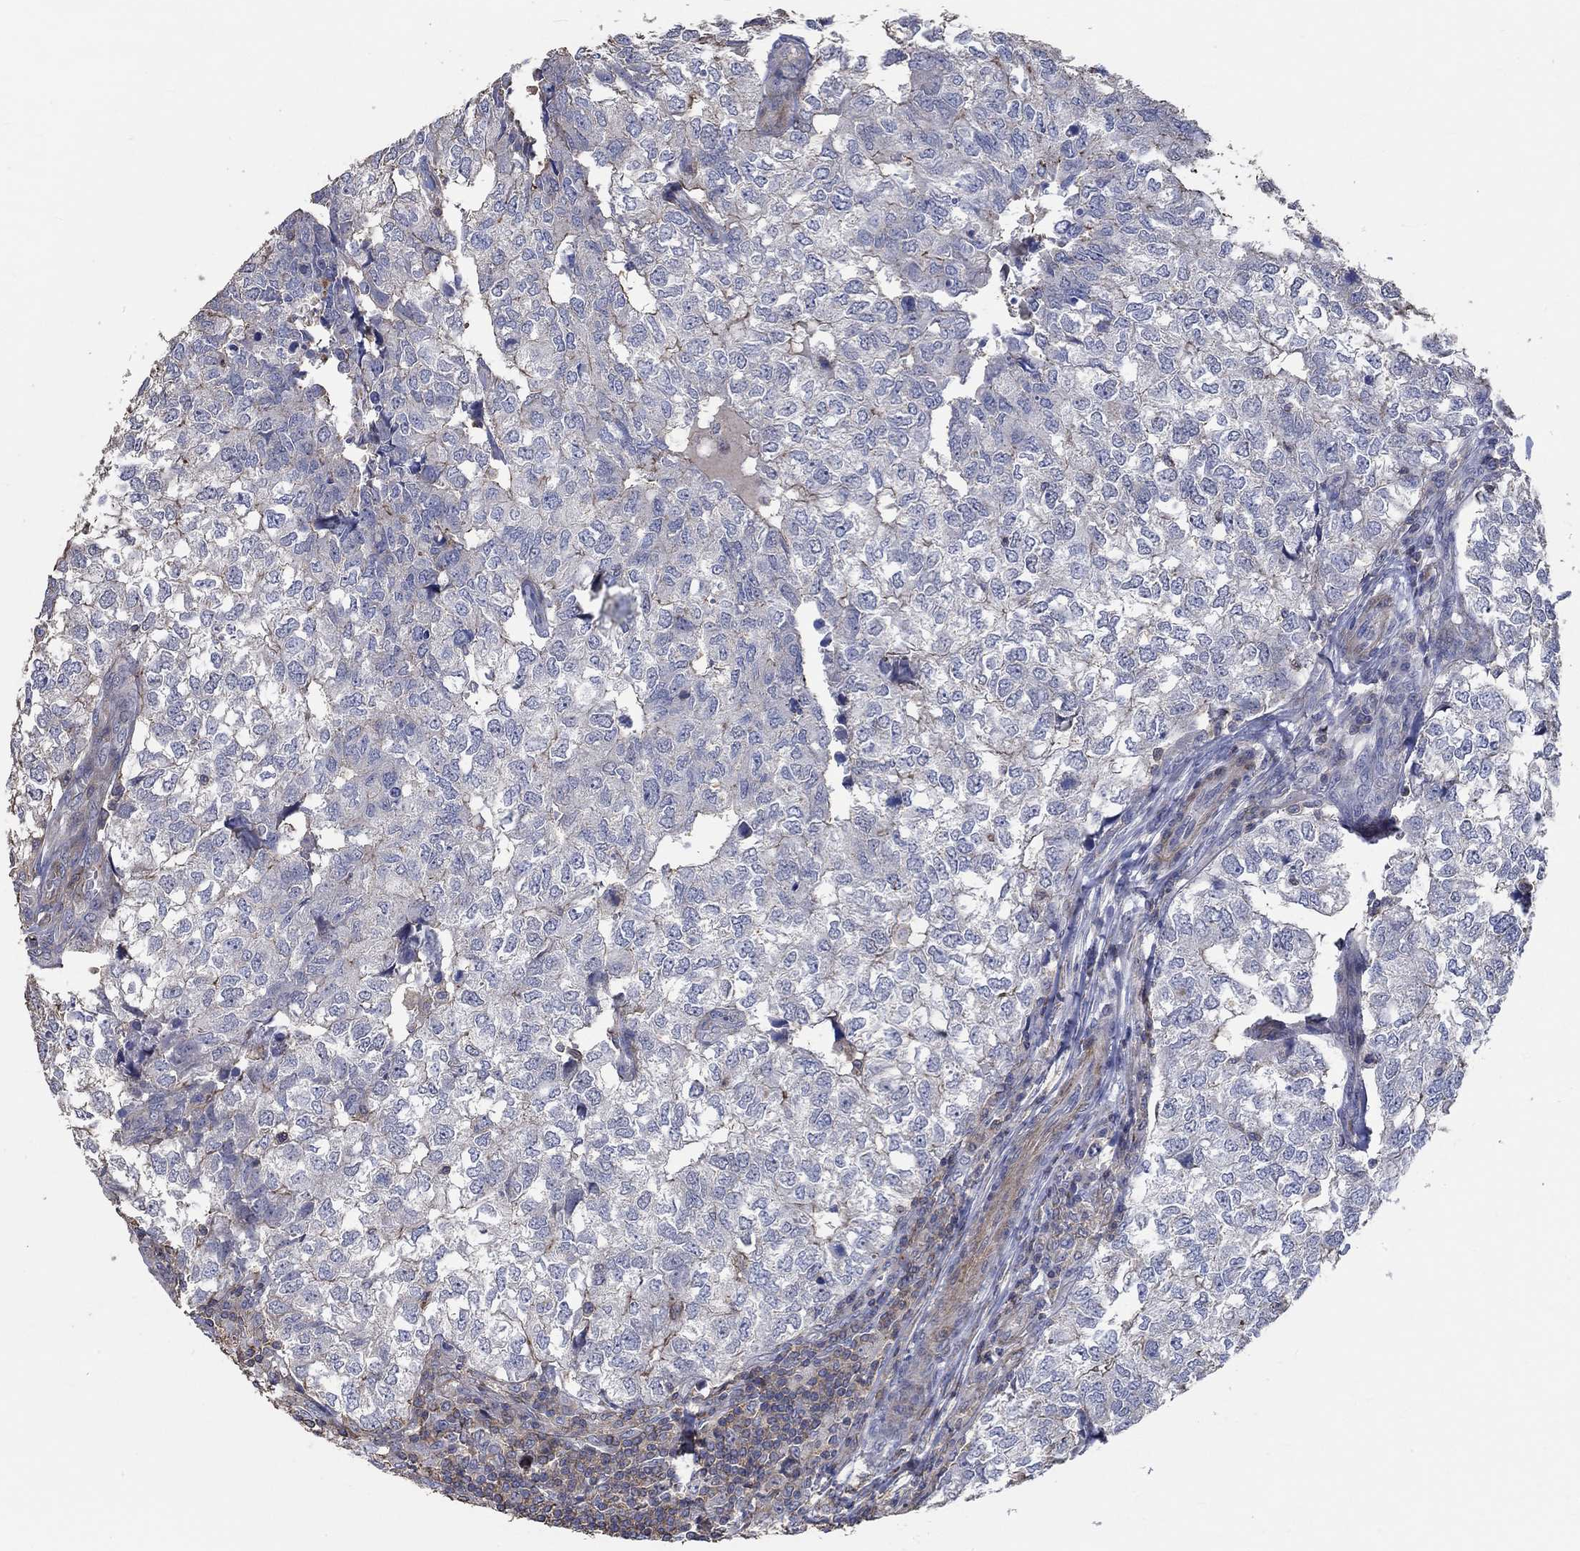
{"staining": {"intensity": "moderate", "quantity": "<25%", "location": "cytoplasmic/membranous"}, "tissue": "breast cancer", "cell_type": "Tumor cells", "image_type": "cancer", "snomed": [{"axis": "morphology", "description": "Duct carcinoma"}, {"axis": "topography", "description": "Breast"}], "caption": "Breast cancer stained for a protein exhibits moderate cytoplasmic/membranous positivity in tumor cells. The staining was performed using DAB (3,3'-diaminobenzidine) to visualize the protein expression in brown, while the nuclei were stained in blue with hematoxylin (Magnification: 20x).", "gene": "TNFAIP8L3", "patient": {"sex": "female", "age": 30}}